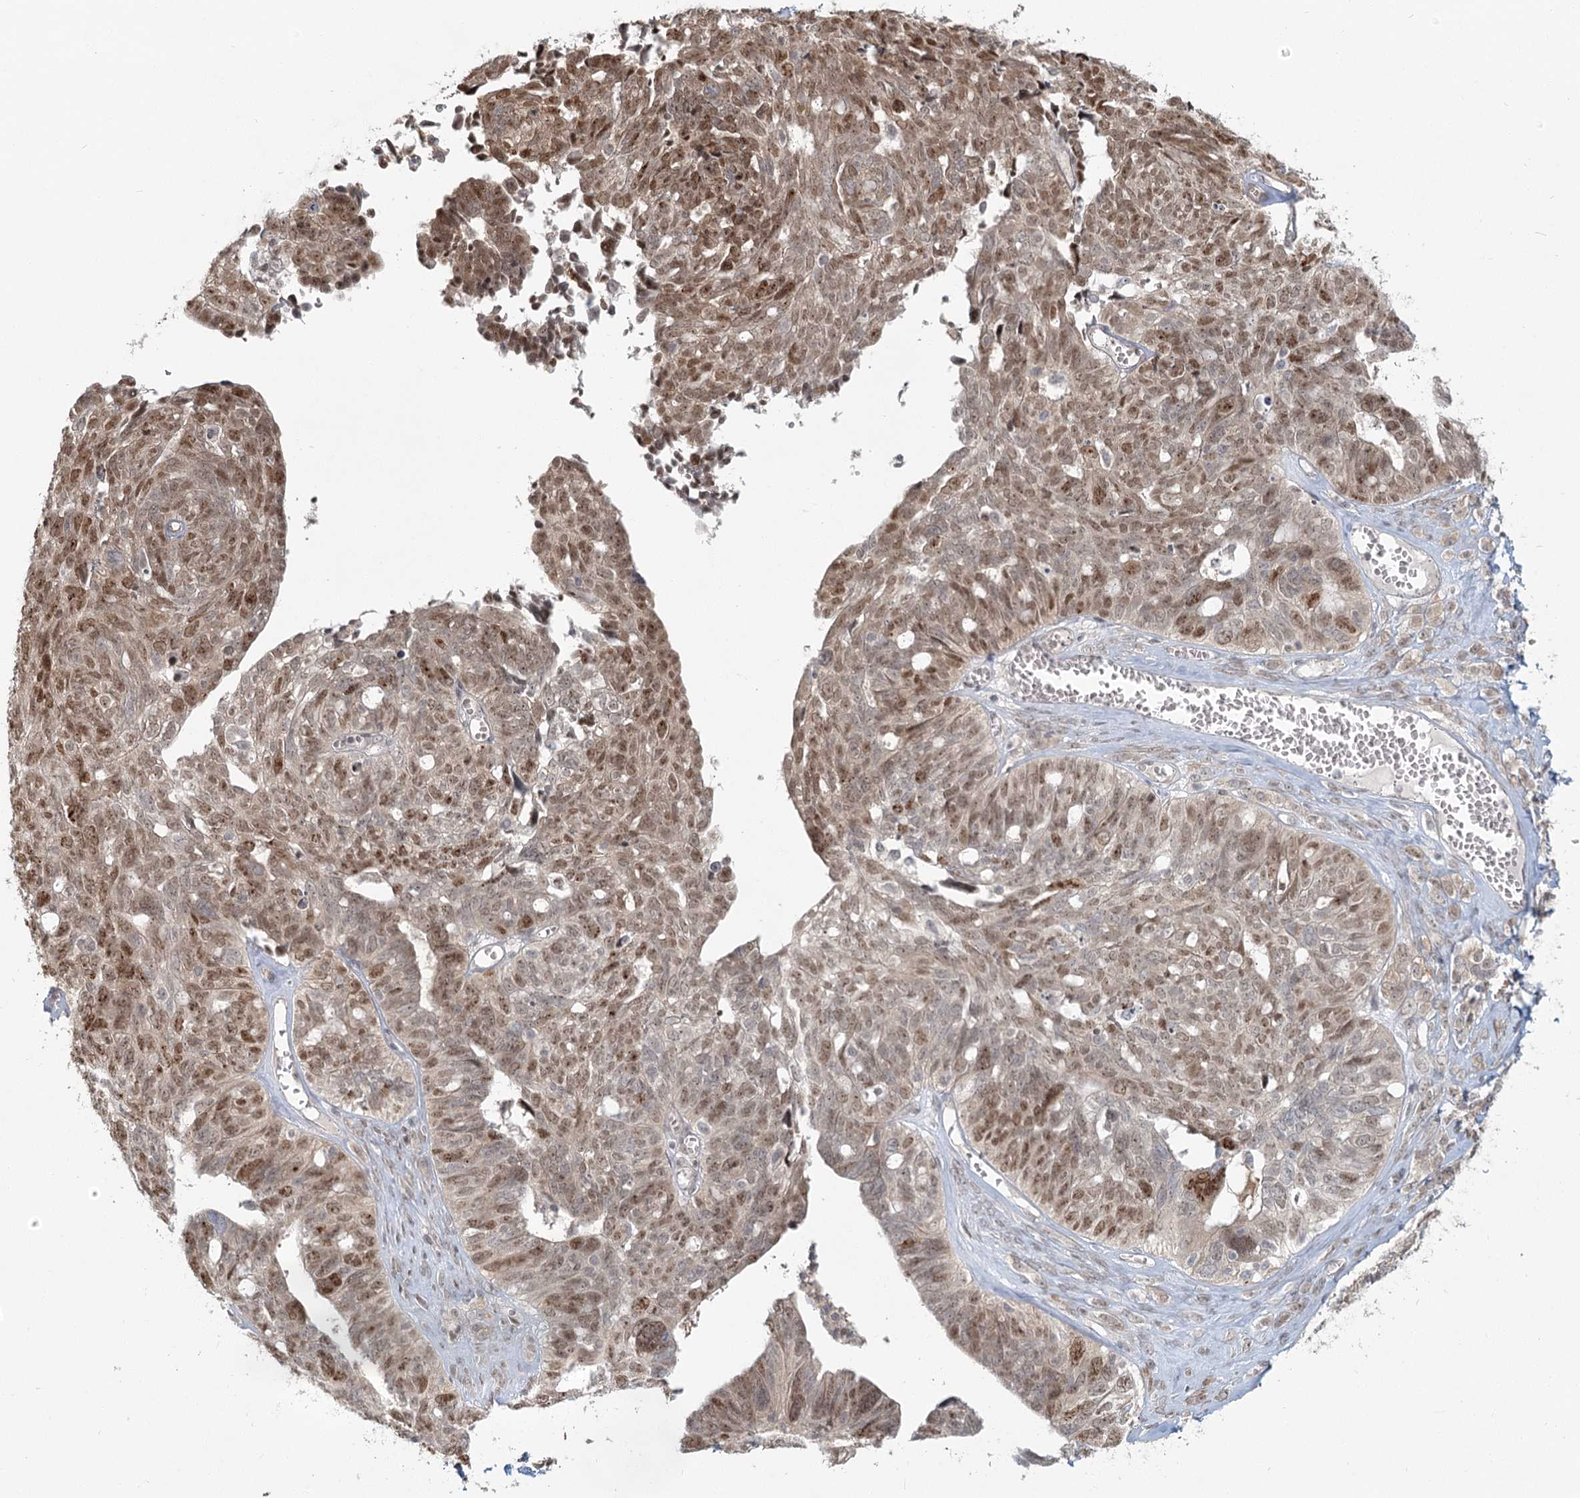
{"staining": {"intensity": "moderate", "quantity": ">75%", "location": "cytoplasmic/membranous,nuclear"}, "tissue": "ovarian cancer", "cell_type": "Tumor cells", "image_type": "cancer", "snomed": [{"axis": "morphology", "description": "Cystadenocarcinoma, serous, NOS"}, {"axis": "topography", "description": "Ovary"}], "caption": "Ovarian cancer (serous cystadenocarcinoma) stained for a protein reveals moderate cytoplasmic/membranous and nuclear positivity in tumor cells.", "gene": "R3HCC1L", "patient": {"sex": "female", "age": 79}}